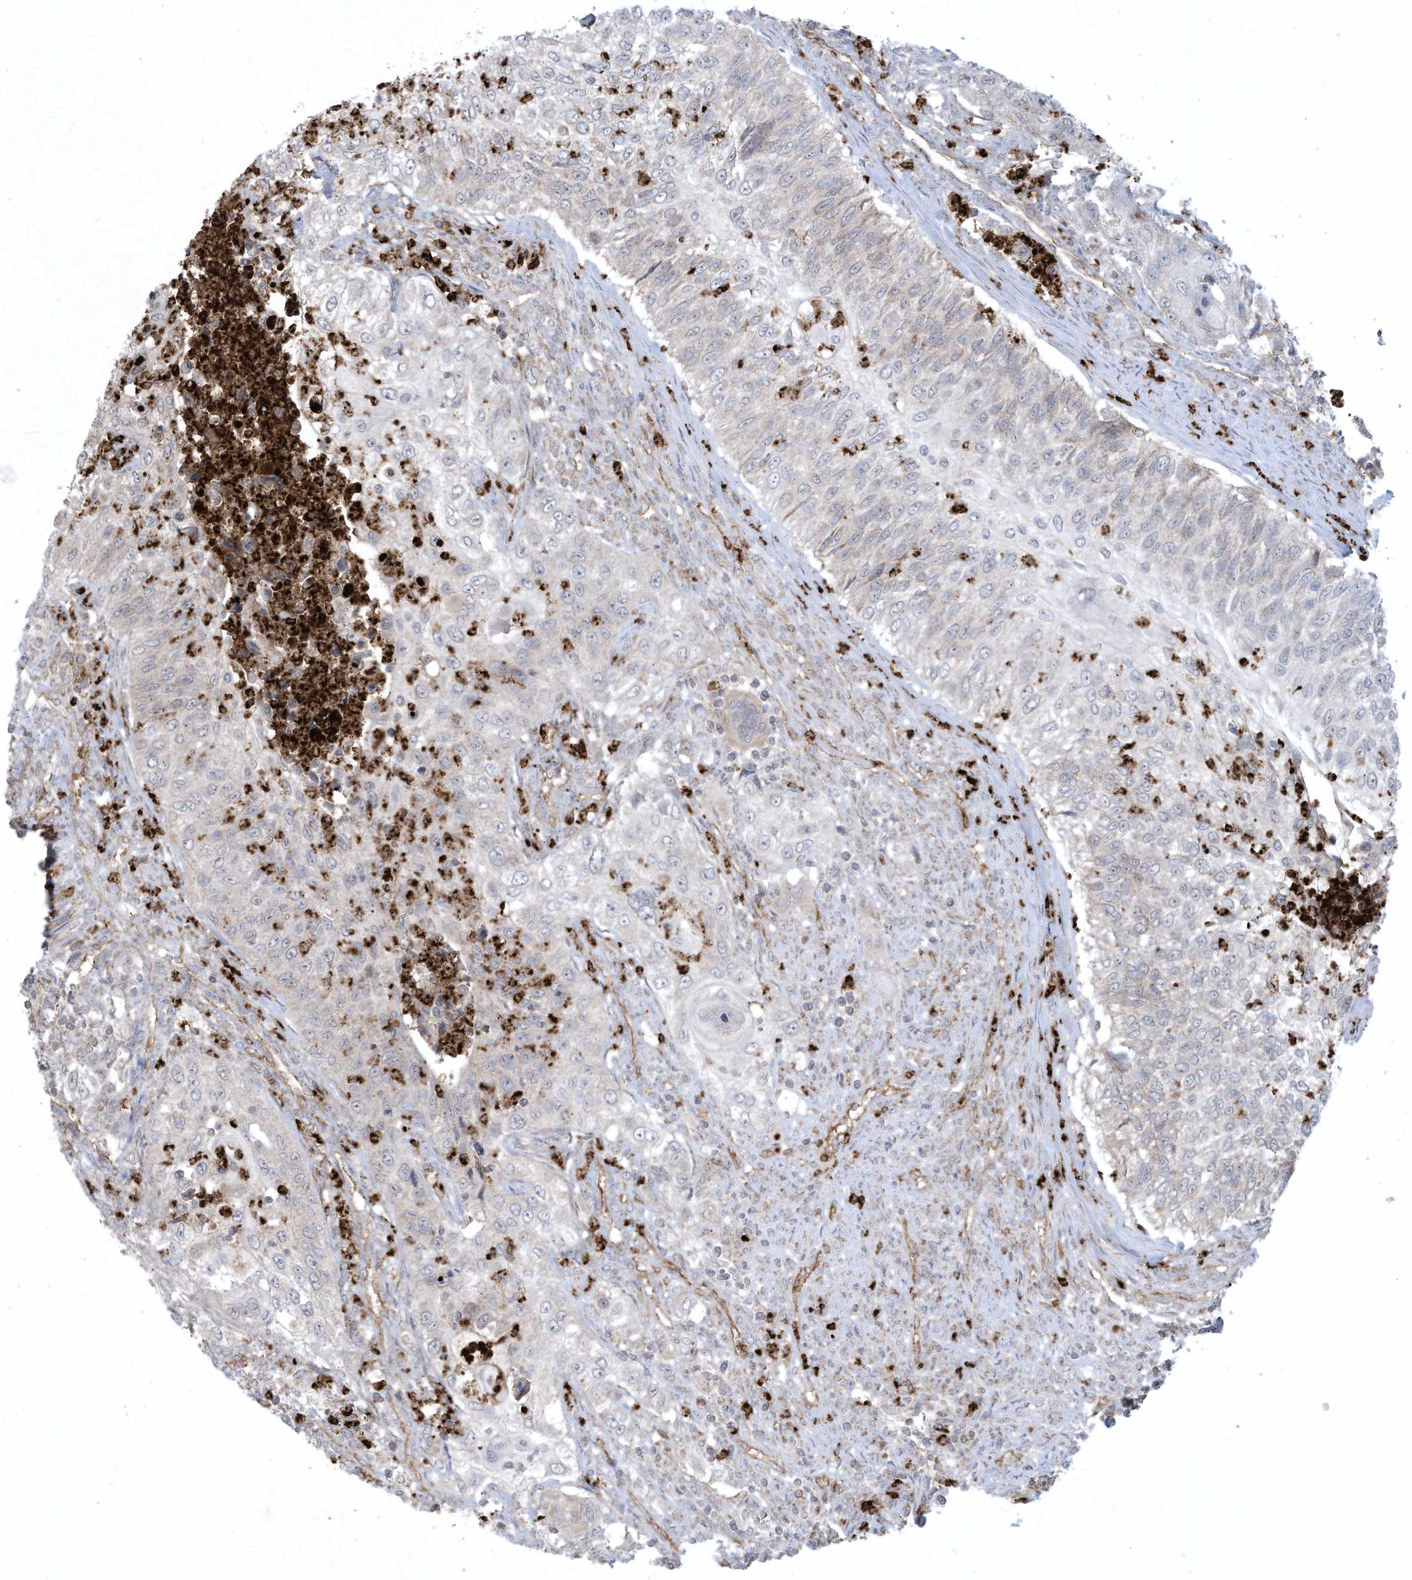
{"staining": {"intensity": "negative", "quantity": "none", "location": "none"}, "tissue": "urothelial cancer", "cell_type": "Tumor cells", "image_type": "cancer", "snomed": [{"axis": "morphology", "description": "Urothelial carcinoma, High grade"}, {"axis": "topography", "description": "Urinary bladder"}], "caption": "Tumor cells are negative for brown protein staining in urothelial carcinoma (high-grade).", "gene": "CHRNA4", "patient": {"sex": "female", "age": 60}}